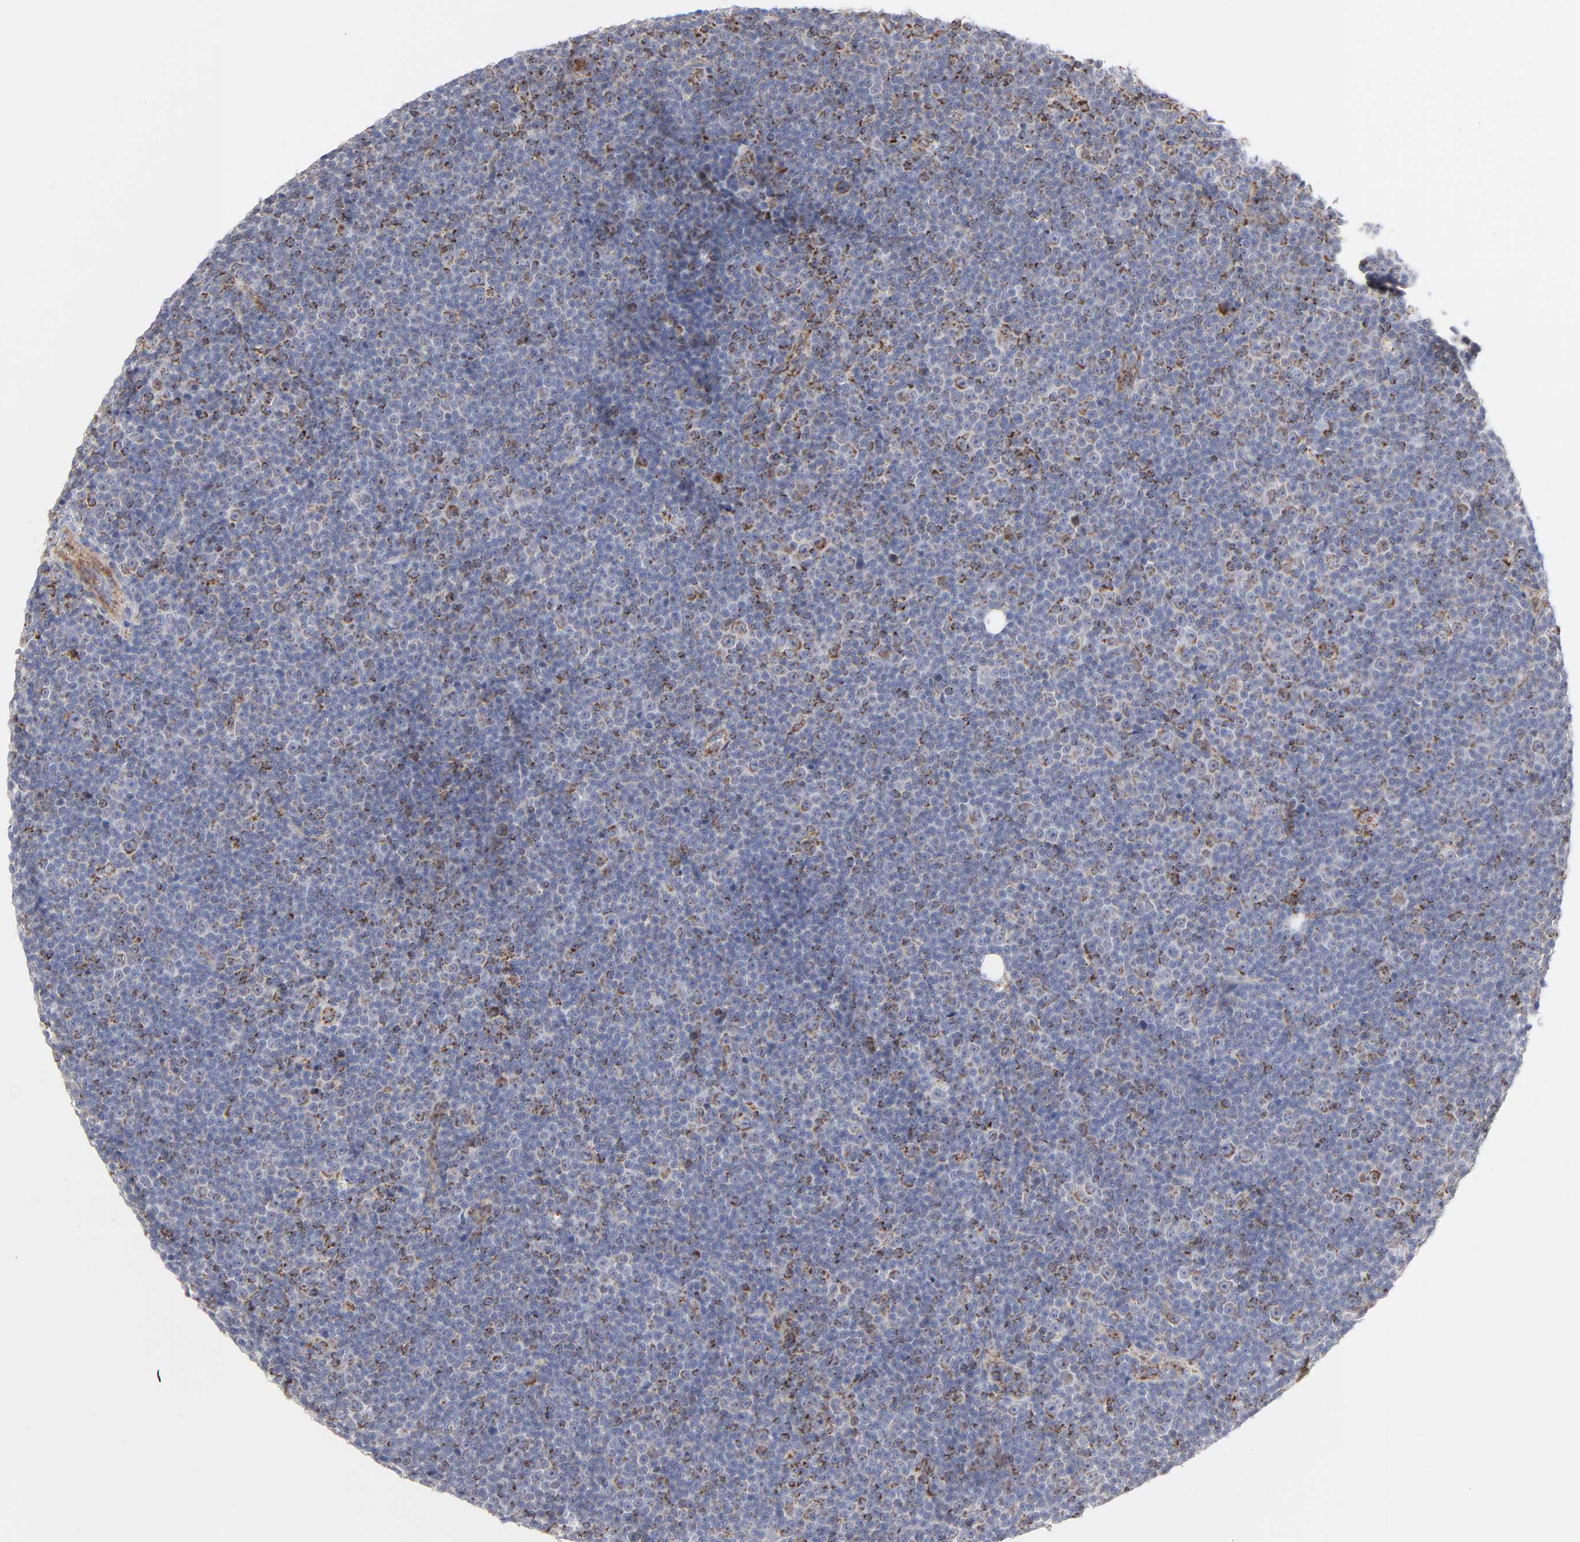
{"staining": {"intensity": "moderate", "quantity": "<25%", "location": "cytoplasmic/membranous"}, "tissue": "lymphoma", "cell_type": "Tumor cells", "image_type": "cancer", "snomed": [{"axis": "morphology", "description": "Malignant lymphoma, non-Hodgkin's type, Low grade"}, {"axis": "topography", "description": "Lymph node"}], "caption": "A brown stain highlights moderate cytoplasmic/membranous positivity of a protein in human lymphoma tumor cells.", "gene": "ASB3", "patient": {"sex": "female", "age": 67}}